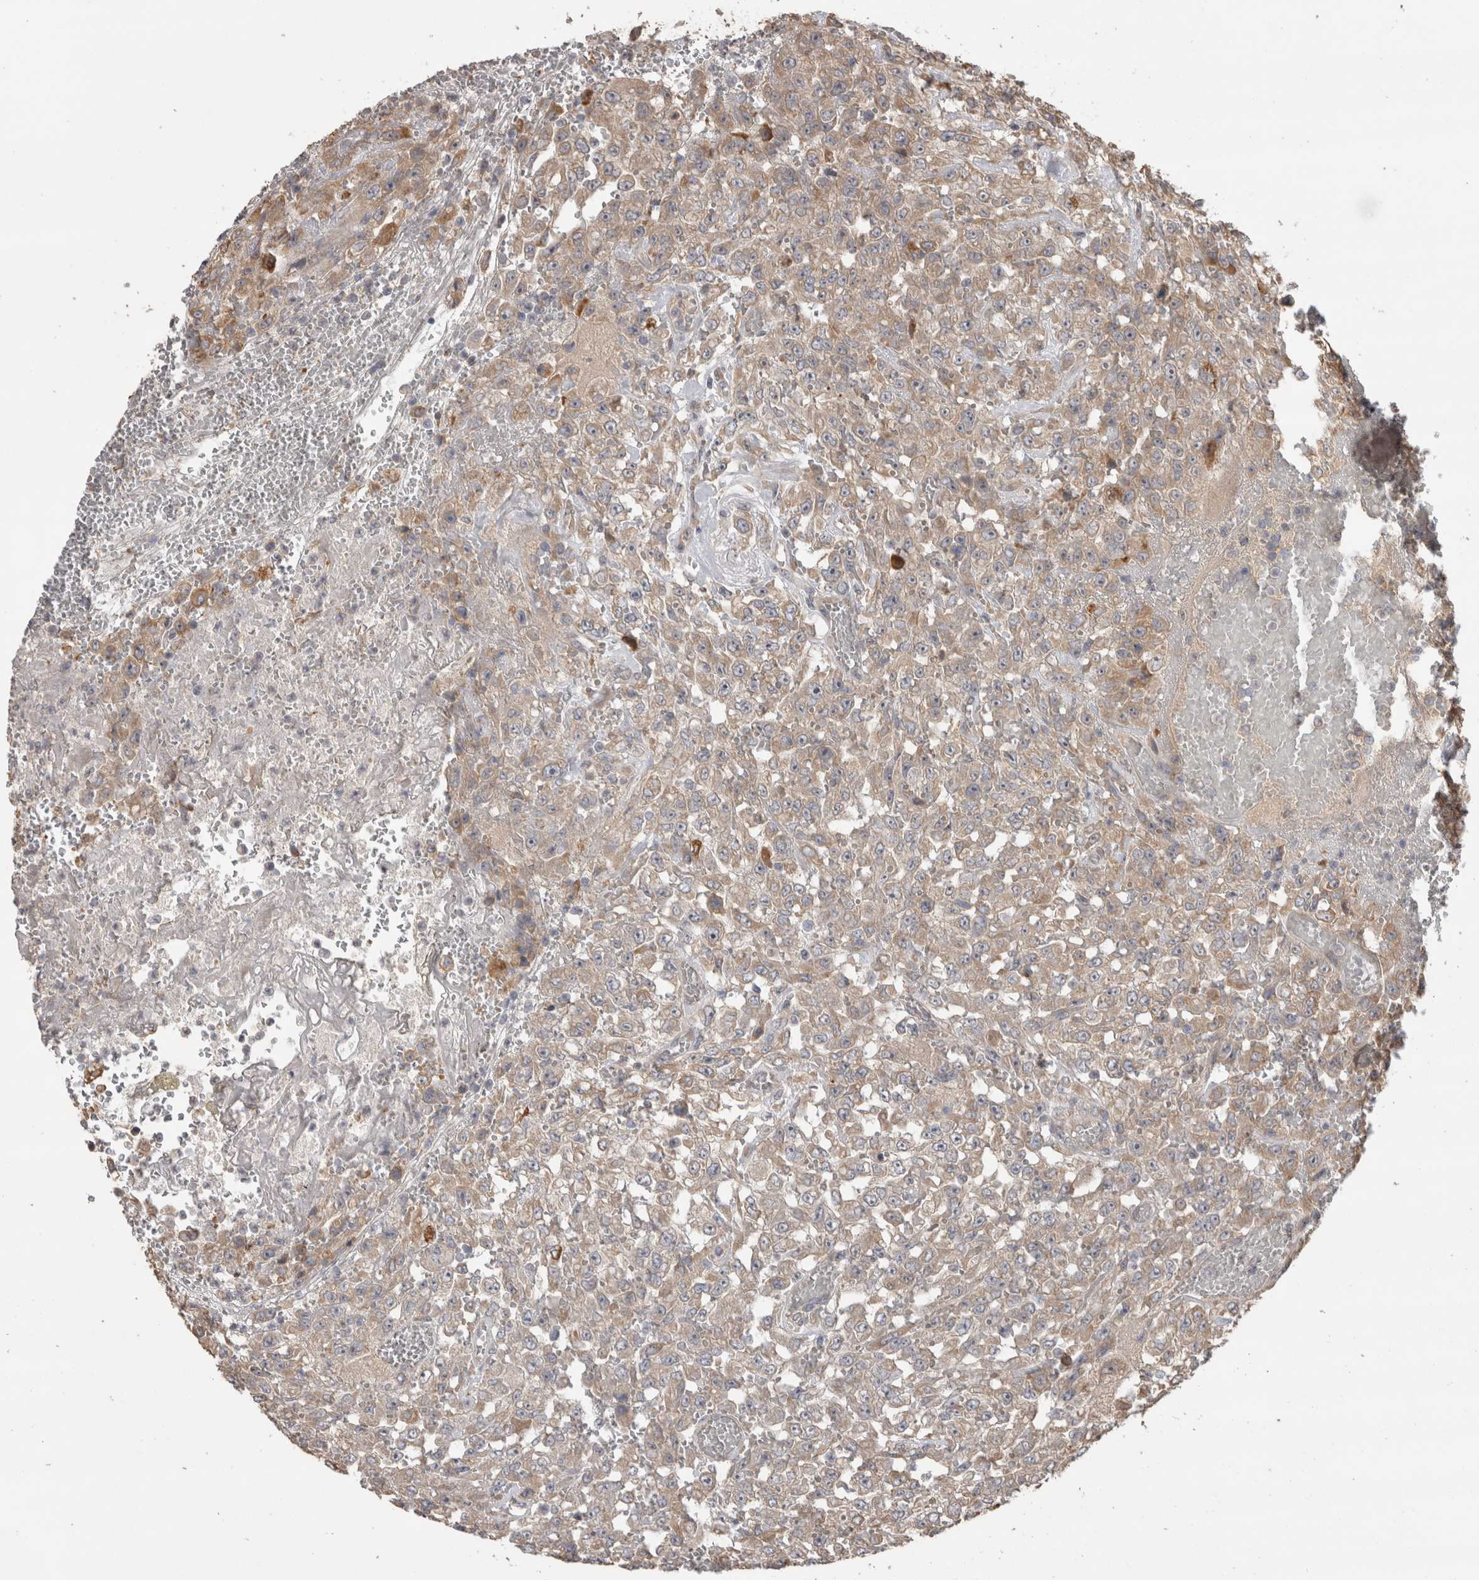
{"staining": {"intensity": "weak", "quantity": ">75%", "location": "cytoplasmic/membranous"}, "tissue": "urothelial cancer", "cell_type": "Tumor cells", "image_type": "cancer", "snomed": [{"axis": "morphology", "description": "Urothelial carcinoma, High grade"}, {"axis": "topography", "description": "Urinary bladder"}], "caption": "An immunohistochemistry (IHC) micrograph of neoplastic tissue is shown. Protein staining in brown labels weak cytoplasmic/membranous positivity in urothelial carcinoma (high-grade) within tumor cells.", "gene": "TBCE", "patient": {"sex": "male", "age": 46}}